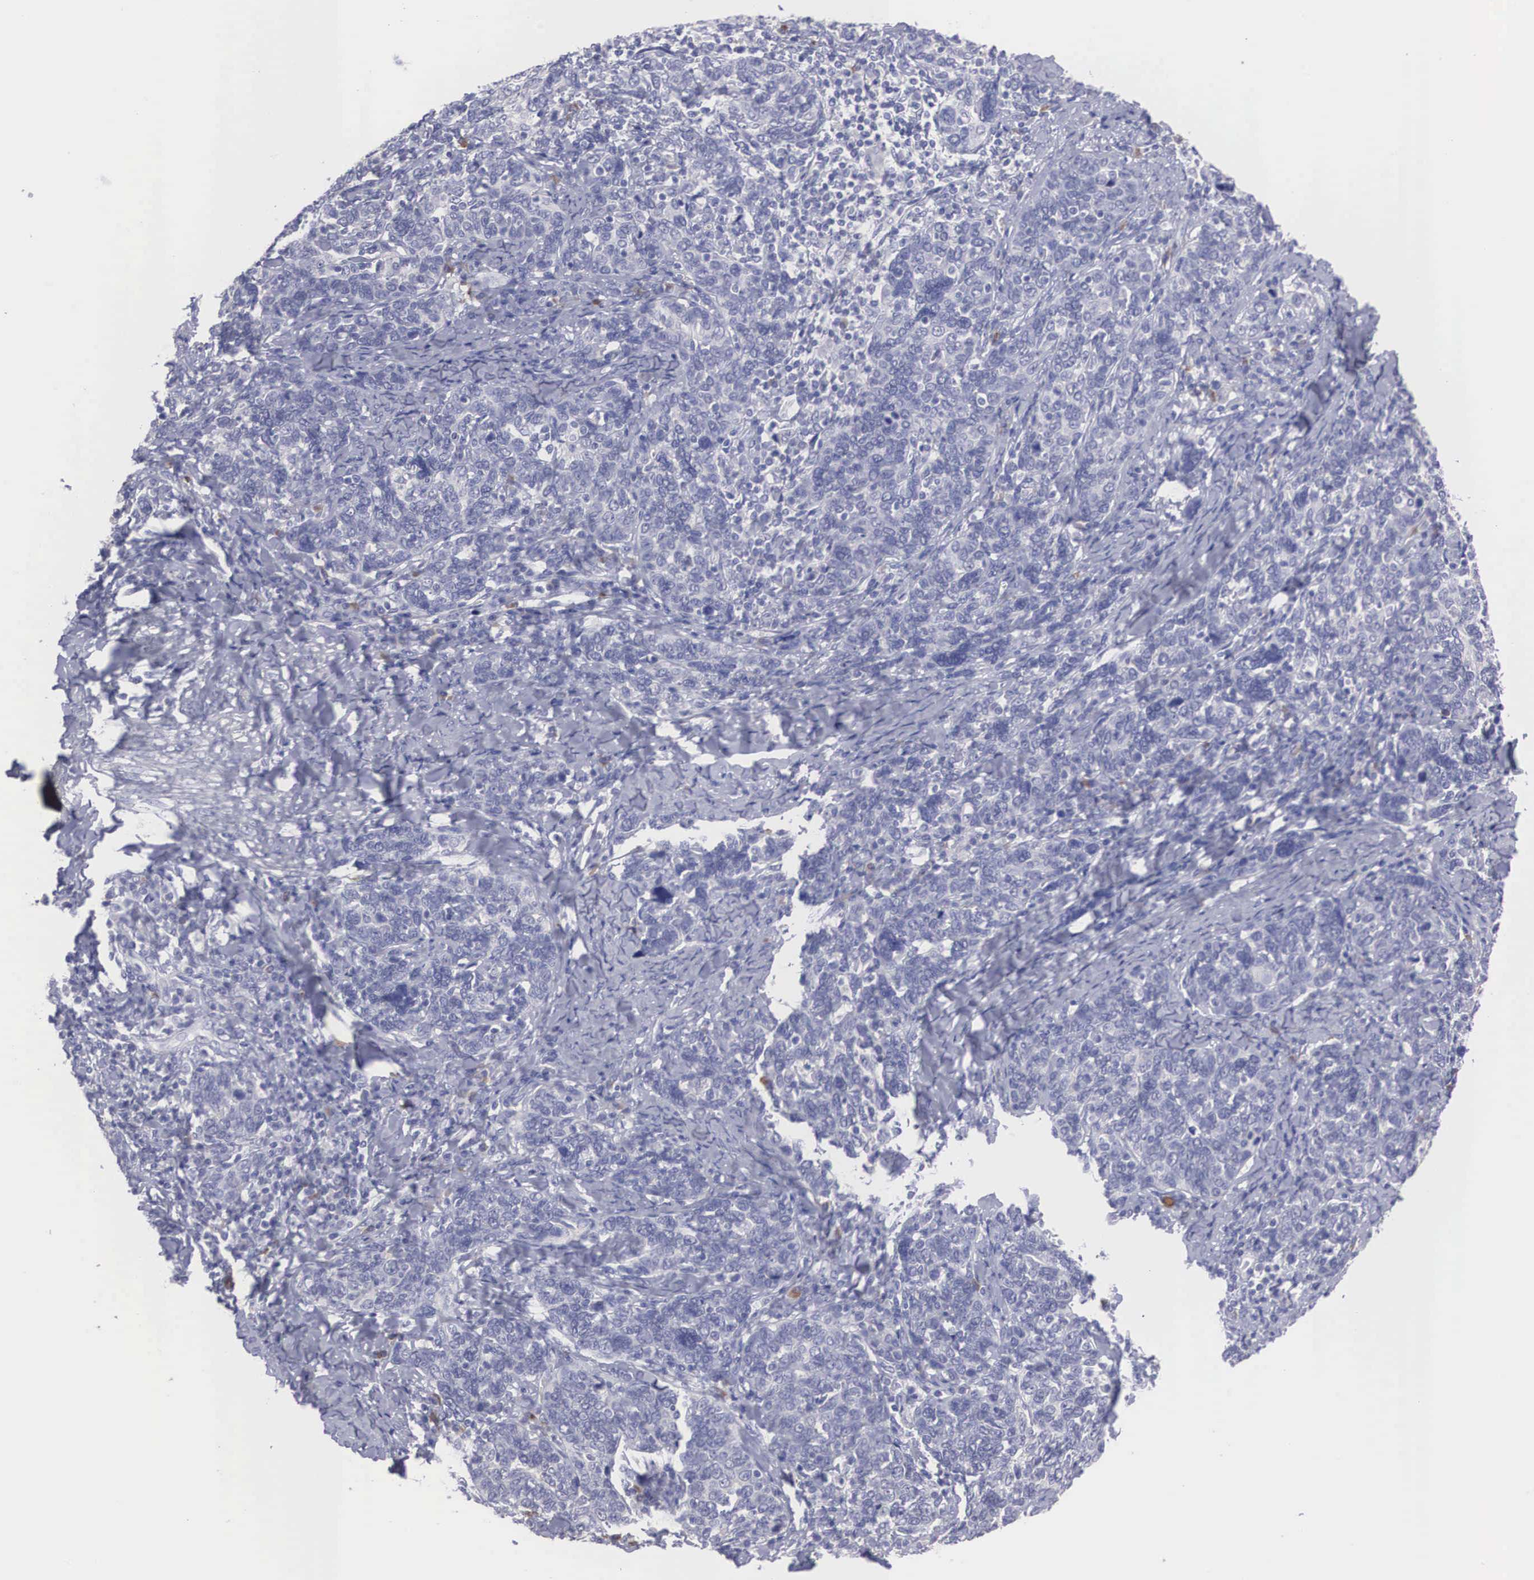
{"staining": {"intensity": "negative", "quantity": "none", "location": "none"}, "tissue": "cervical cancer", "cell_type": "Tumor cells", "image_type": "cancer", "snomed": [{"axis": "morphology", "description": "Squamous cell carcinoma, NOS"}, {"axis": "topography", "description": "Cervix"}], "caption": "A high-resolution histopathology image shows immunohistochemistry (IHC) staining of cervical cancer, which shows no significant expression in tumor cells.", "gene": "REPS2", "patient": {"sex": "female", "age": 41}}